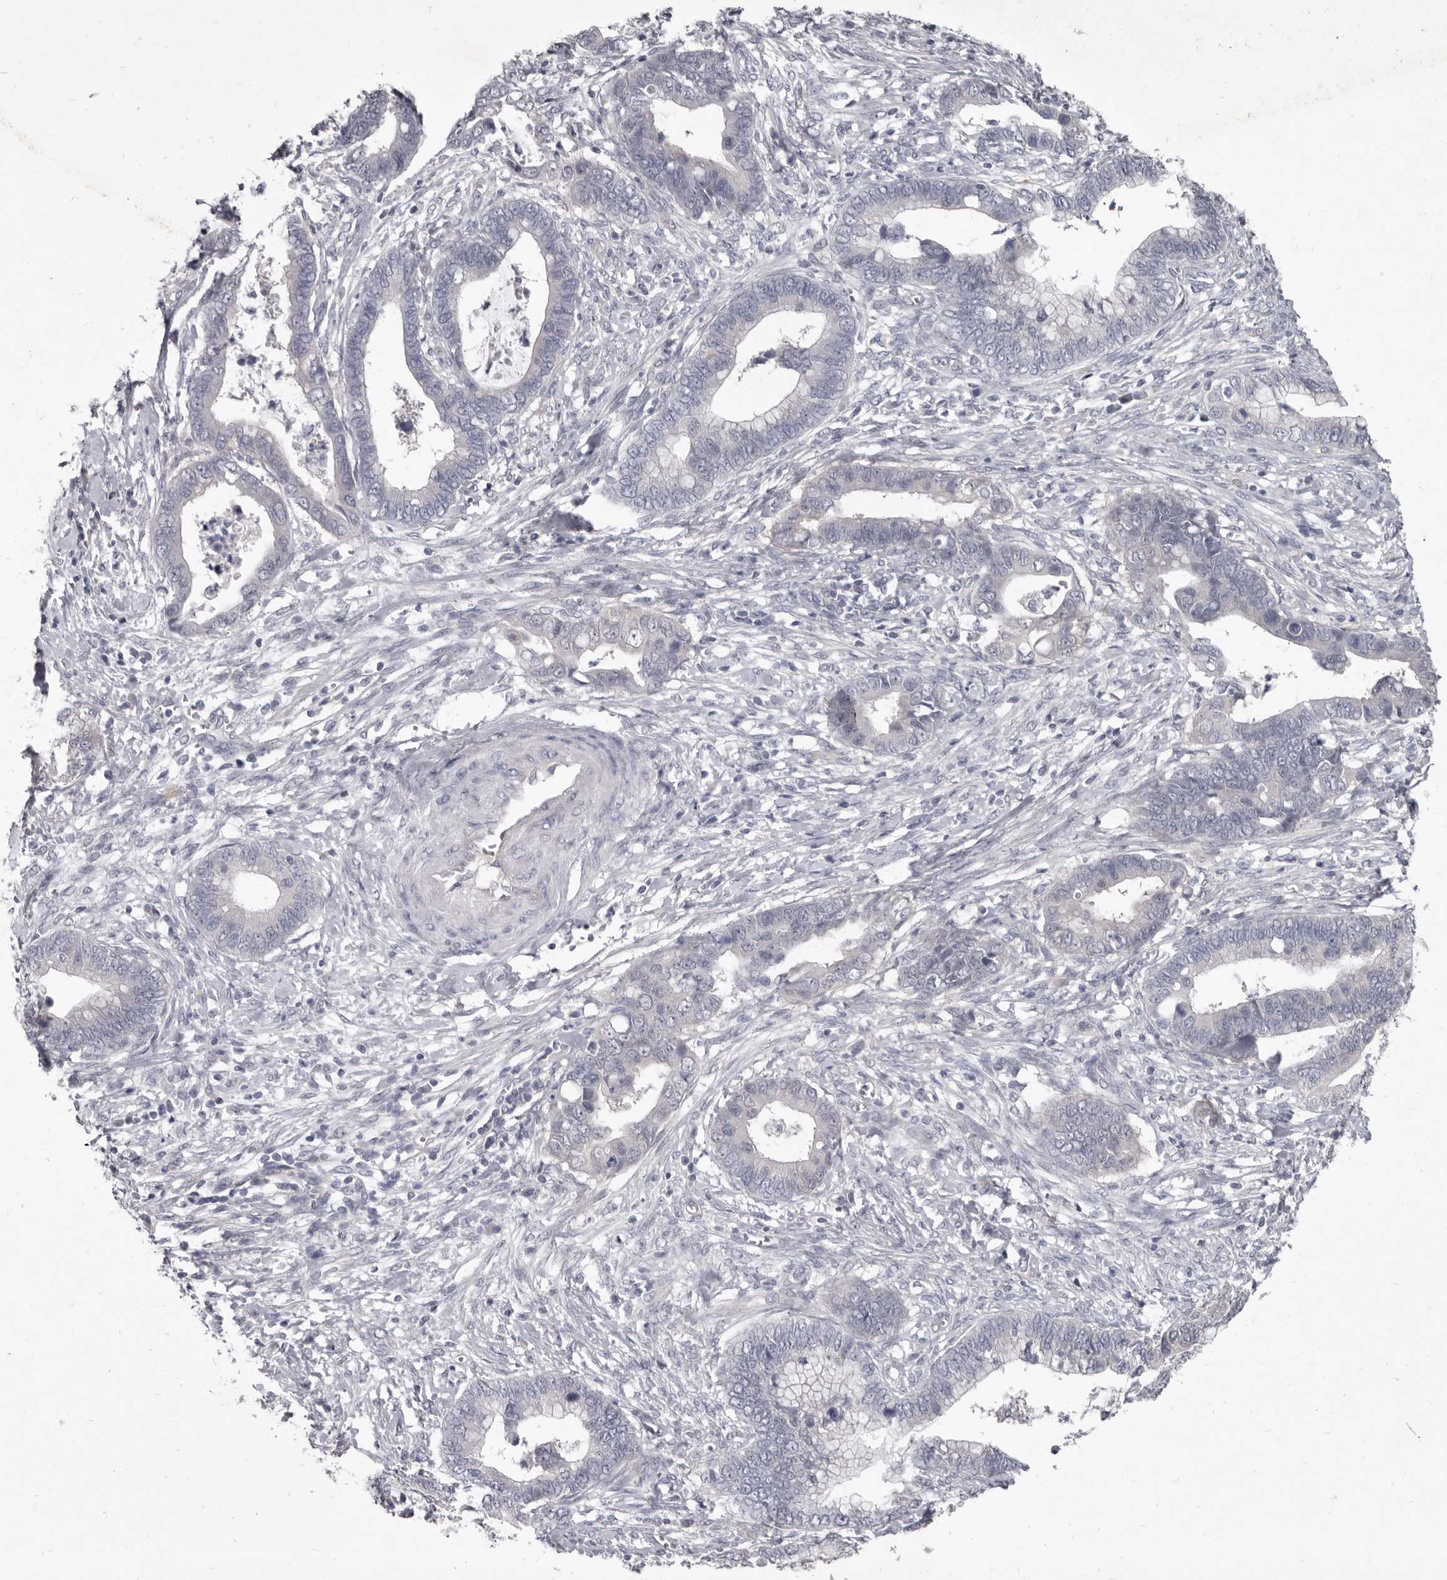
{"staining": {"intensity": "negative", "quantity": "none", "location": "none"}, "tissue": "cervical cancer", "cell_type": "Tumor cells", "image_type": "cancer", "snomed": [{"axis": "morphology", "description": "Adenocarcinoma, NOS"}, {"axis": "topography", "description": "Cervix"}], "caption": "Tumor cells show no significant staining in cervical cancer.", "gene": "GSK3B", "patient": {"sex": "female", "age": 44}}